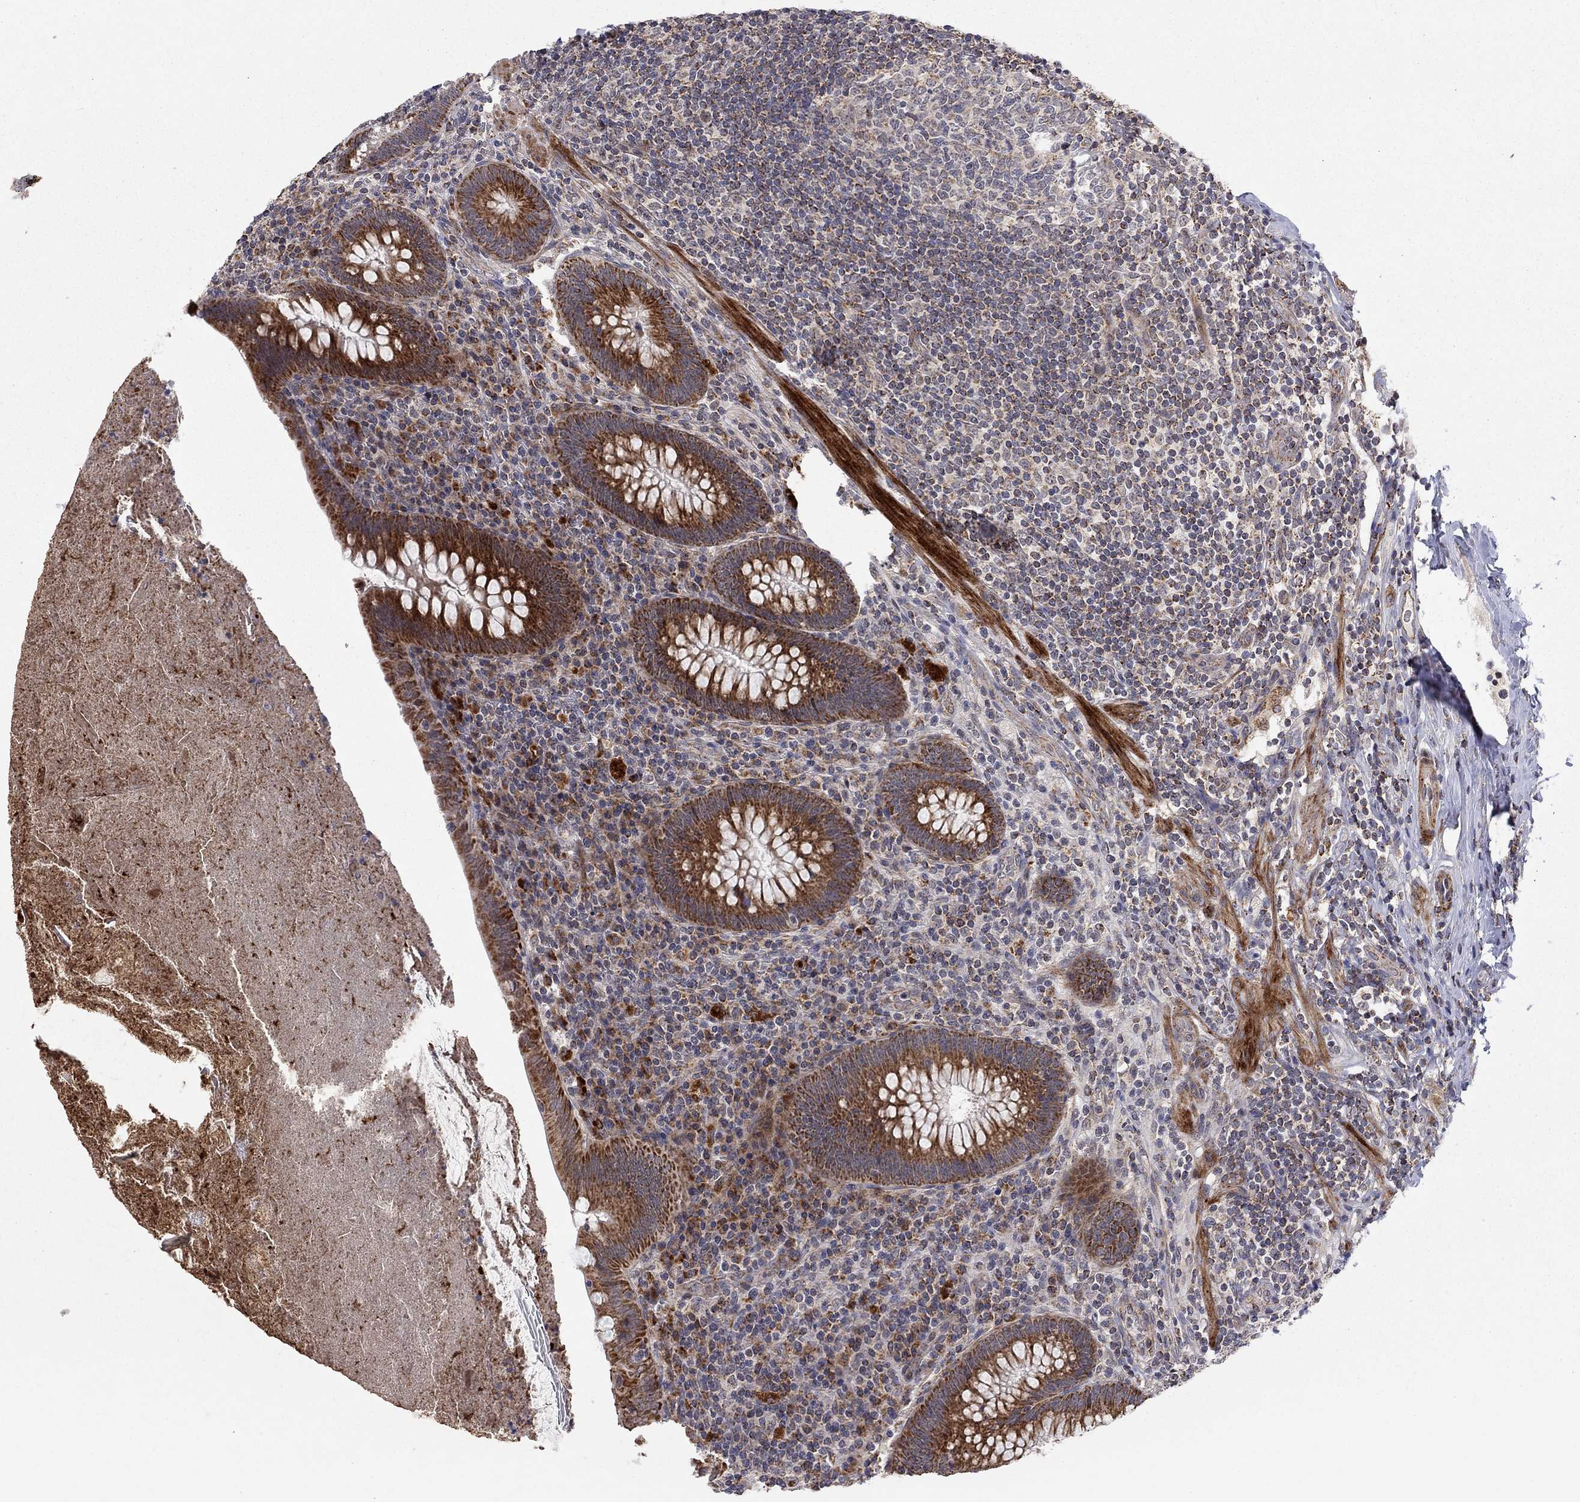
{"staining": {"intensity": "strong", "quantity": "25%-75%", "location": "cytoplasmic/membranous"}, "tissue": "appendix", "cell_type": "Glandular cells", "image_type": "normal", "snomed": [{"axis": "morphology", "description": "Normal tissue, NOS"}, {"axis": "topography", "description": "Appendix"}], "caption": "Immunohistochemistry (IHC) staining of unremarkable appendix, which exhibits high levels of strong cytoplasmic/membranous staining in about 25%-75% of glandular cells indicating strong cytoplasmic/membranous protein expression. The staining was performed using DAB (3,3'-diaminobenzidine) (brown) for protein detection and nuclei were counterstained in hematoxylin (blue).", "gene": "IDS", "patient": {"sex": "male", "age": 47}}